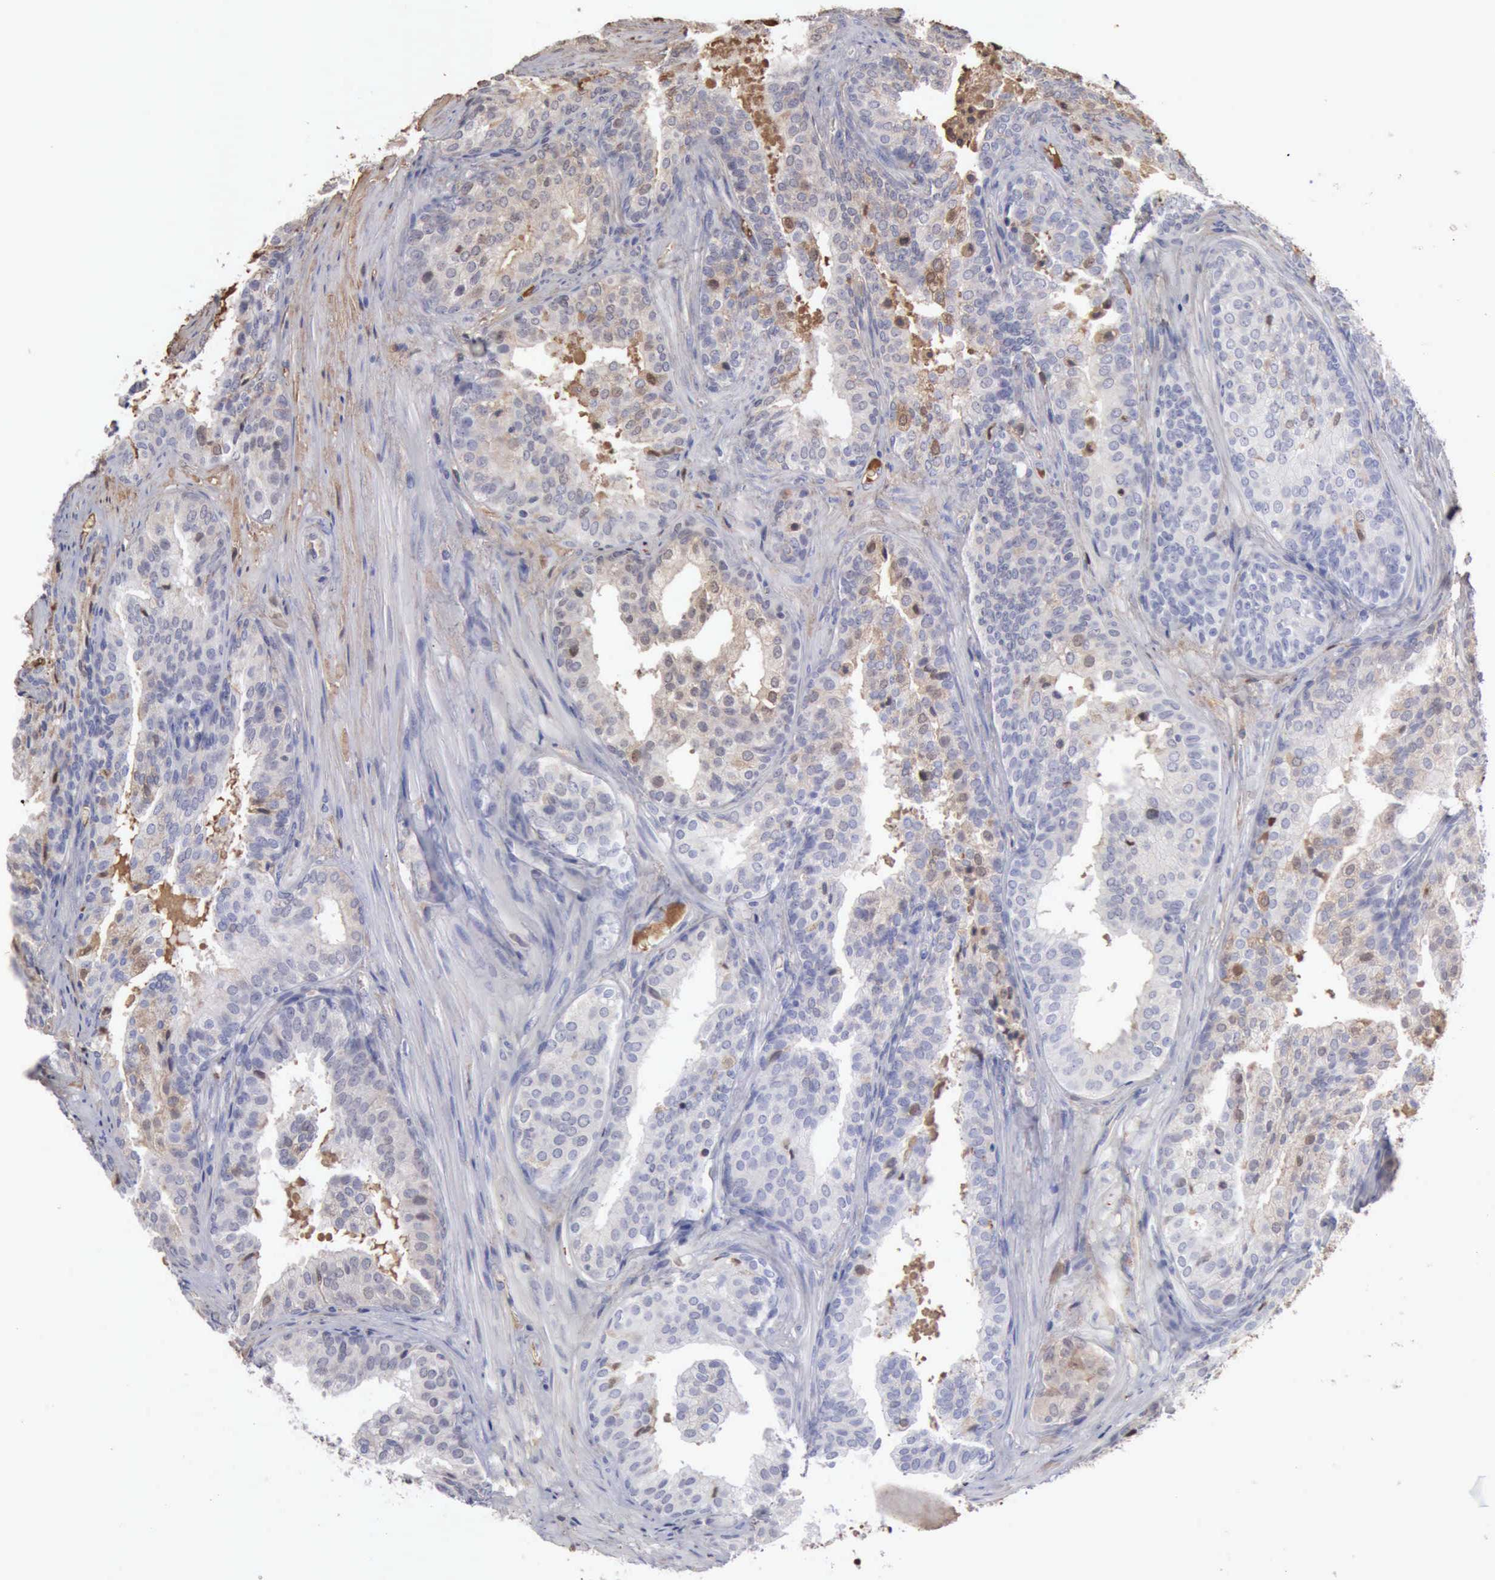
{"staining": {"intensity": "weak", "quantity": "<25%", "location": "cytoplasmic/membranous"}, "tissue": "prostate cancer", "cell_type": "Tumor cells", "image_type": "cancer", "snomed": [{"axis": "morphology", "description": "Adenocarcinoma, Low grade"}, {"axis": "topography", "description": "Prostate"}], "caption": "DAB (3,3'-diaminobenzidine) immunohistochemical staining of human adenocarcinoma (low-grade) (prostate) exhibits no significant expression in tumor cells.", "gene": "SERPINA1", "patient": {"sex": "male", "age": 69}}